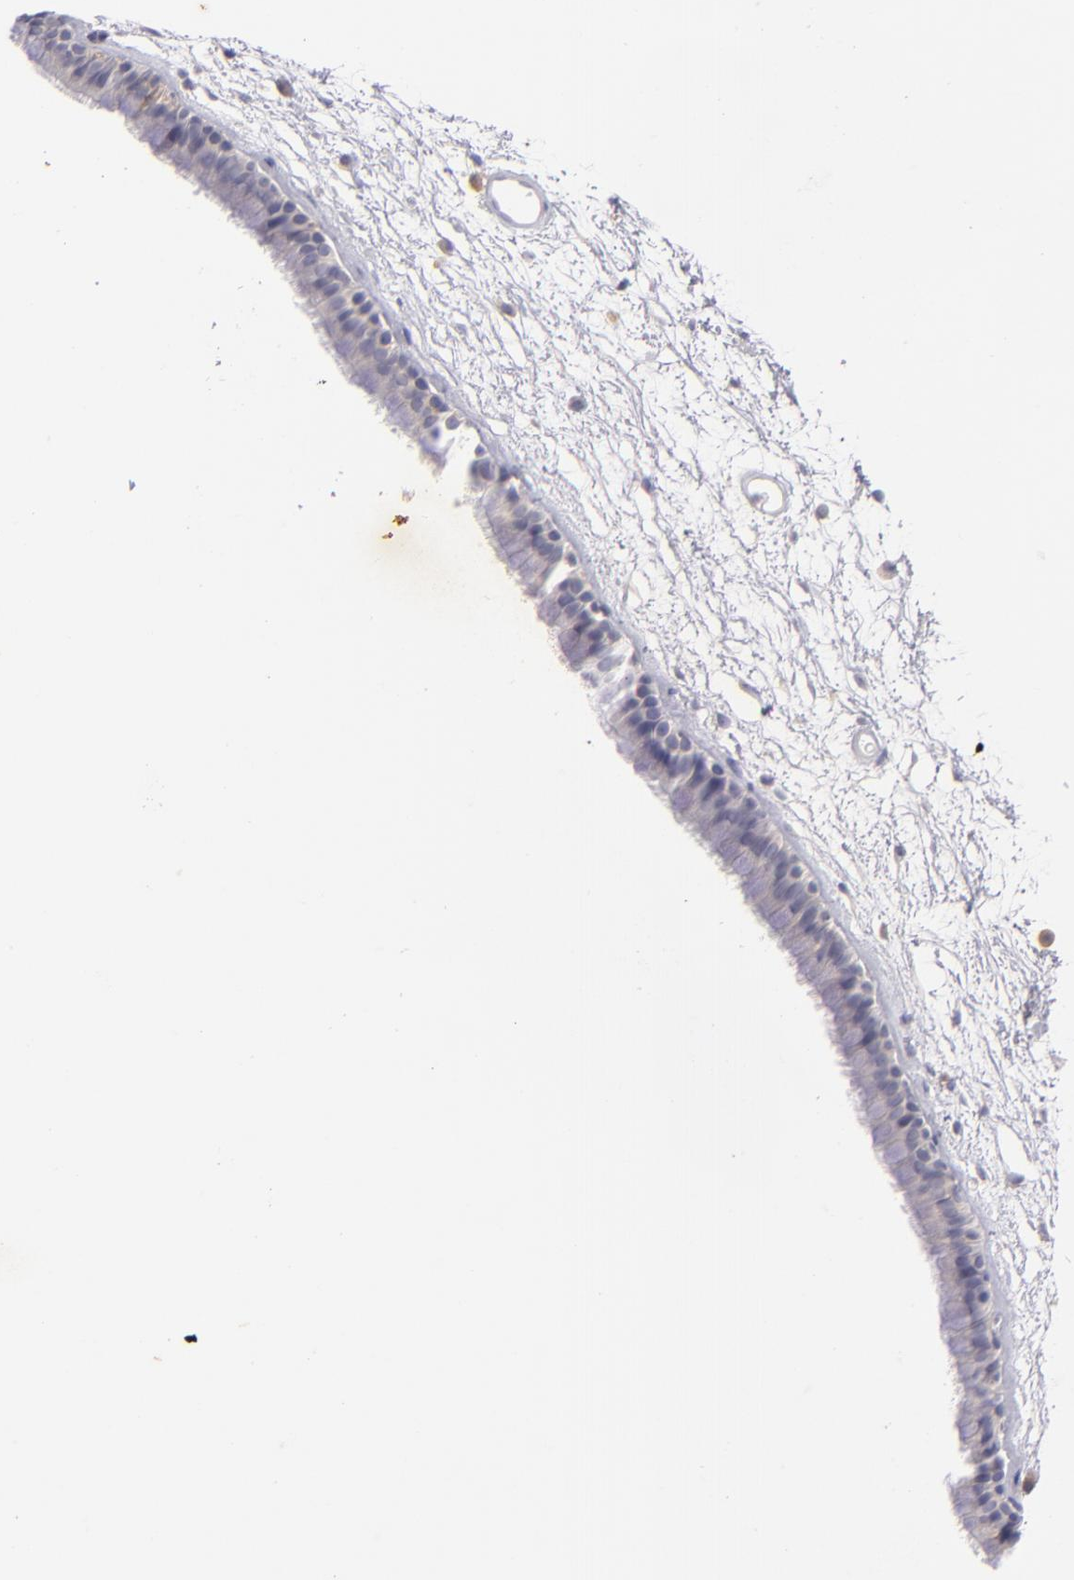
{"staining": {"intensity": "negative", "quantity": "none", "location": "none"}, "tissue": "nasopharynx", "cell_type": "Respiratory epithelial cells", "image_type": "normal", "snomed": [{"axis": "morphology", "description": "Normal tissue, NOS"}, {"axis": "morphology", "description": "Inflammation, NOS"}, {"axis": "topography", "description": "Nasopharynx"}], "caption": "Histopathology image shows no protein staining in respiratory epithelial cells of unremarkable nasopharynx.", "gene": "CD83", "patient": {"sex": "male", "age": 48}}